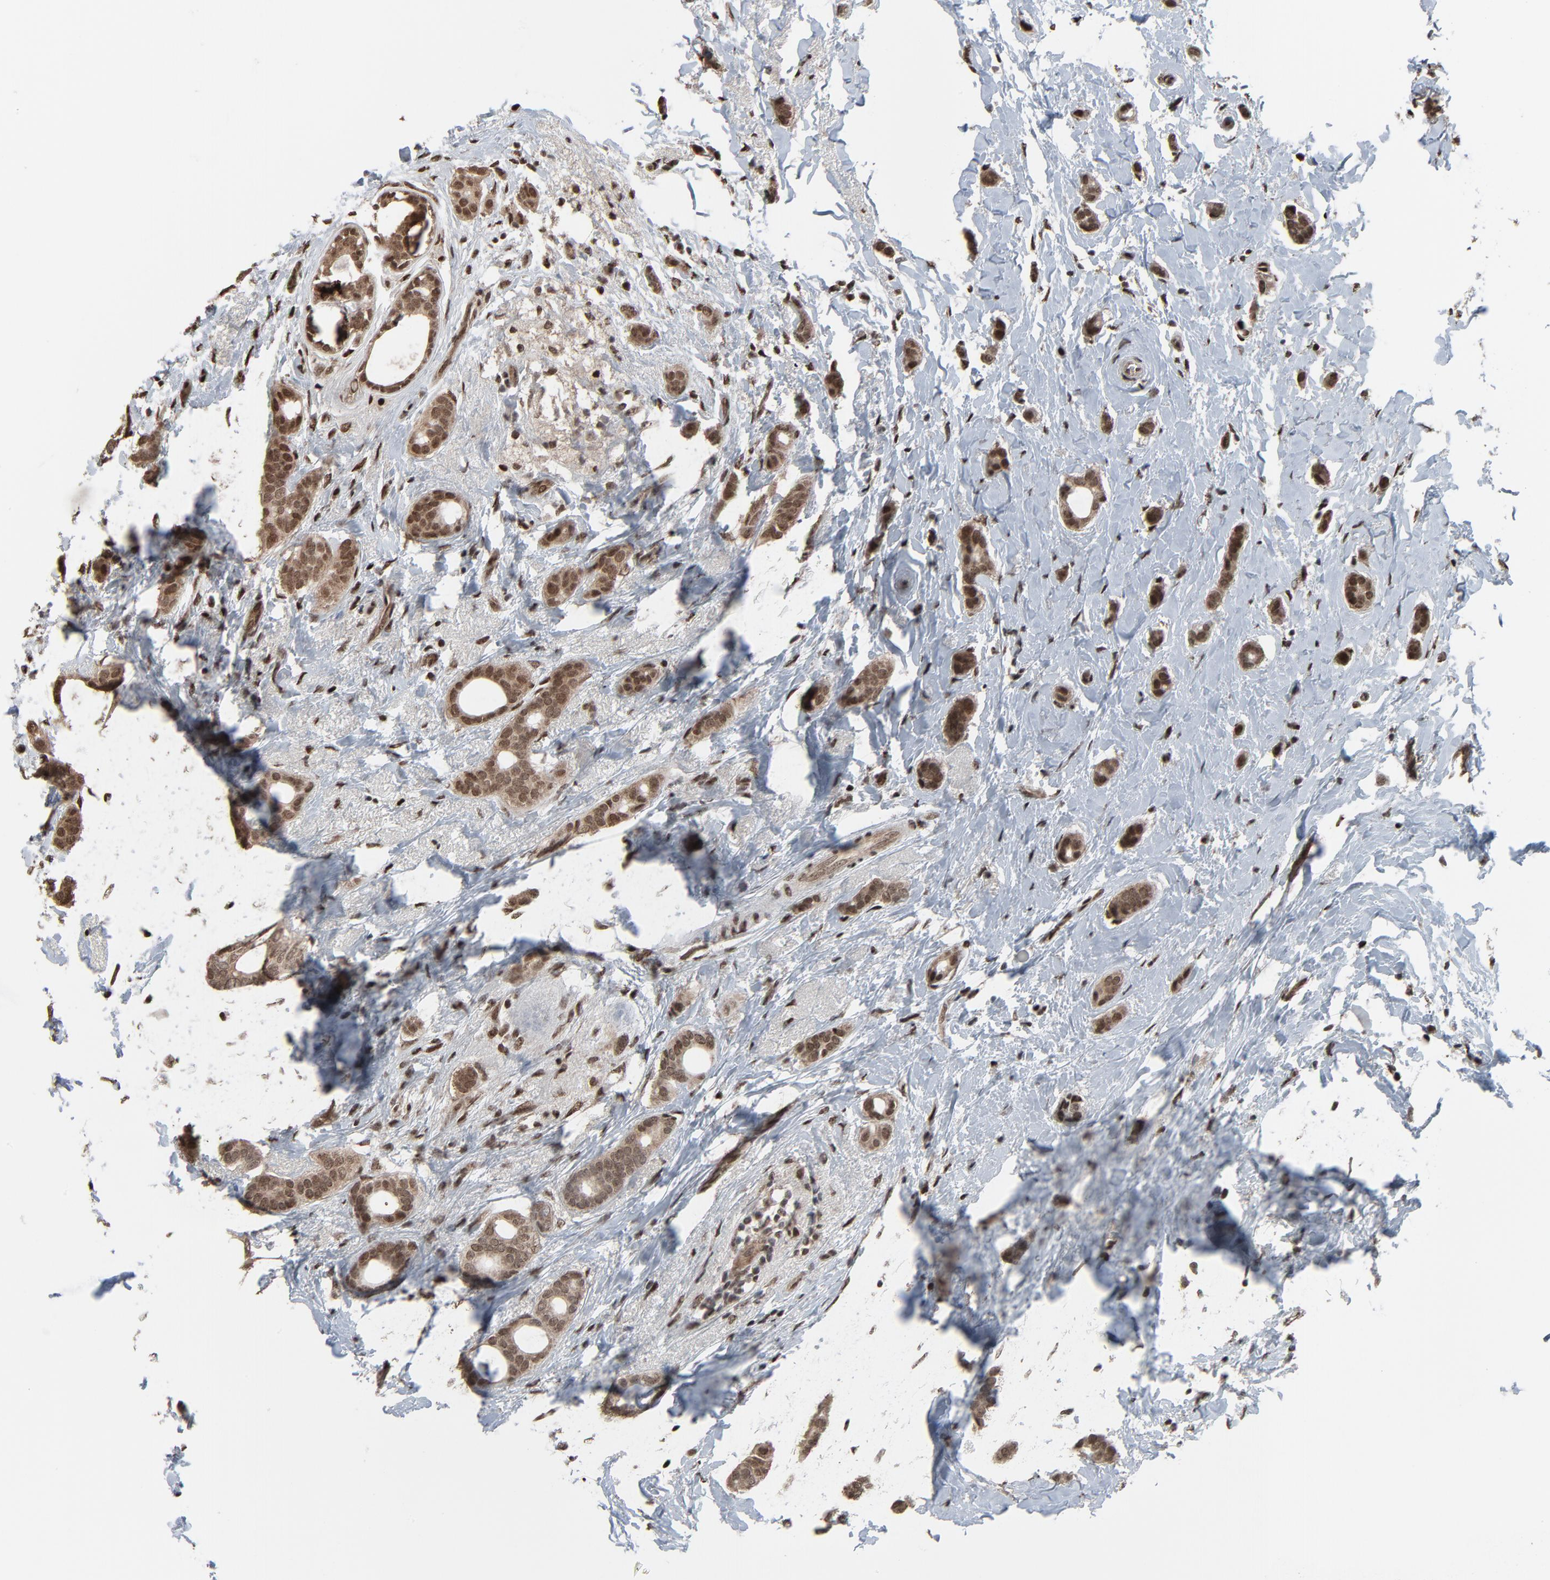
{"staining": {"intensity": "strong", "quantity": ">75%", "location": "cytoplasmic/membranous,nuclear"}, "tissue": "breast cancer", "cell_type": "Tumor cells", "image_type": "cancer", "snomed": [{"axis": "morphology", "description": "Duct carcinoma"}, {"axis": "topography", "description": "Breast"}], "caption": "Human breast cancer (intraductal carcinoma) stained for a protein (brown) displays strong cytoplasmic/membranous and nuclear positive expression in about >75% of tumor cells.", "gene": "MEIS2", "patient": {"sex": "female", "age": 54}}